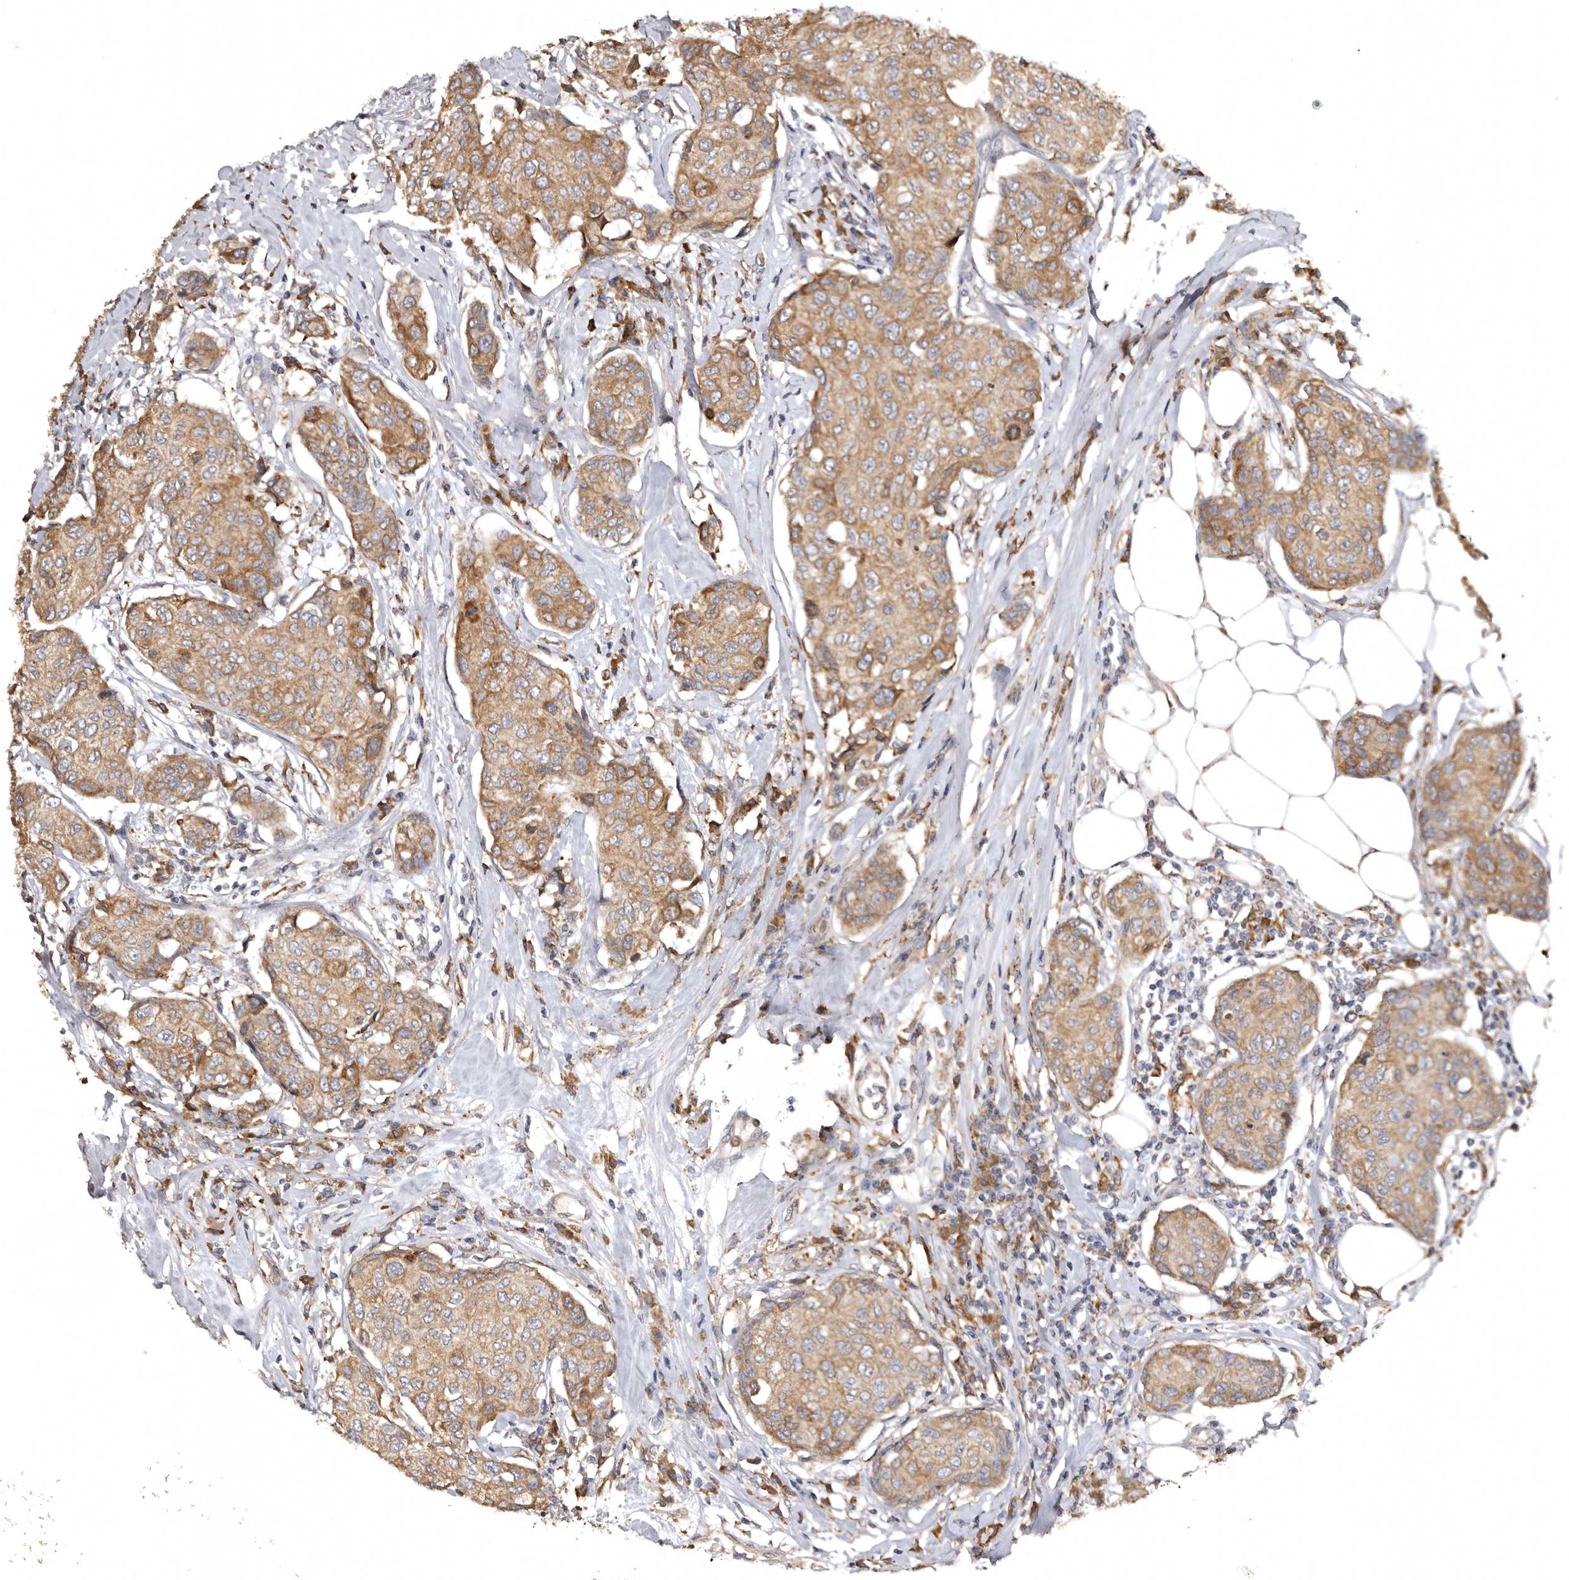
{"staining": {"intensity": "moderate", "quantity": ">75%", "location": "cytoplasmic/membranous"}, "tissue": "breast cancer", "cell_type": "Tumor cells", "image_type": "cancer", "snomed": [{"axis": "morphology", "description": "Duct carcinoma"}, {"axis": "topography", "description": "Breast"}], "caption": "This is an image of immunohistochemistry (IHC) staining of breast infiltrating ductal carcinoma, which shows moderate positivity in the cytoplasmic/membranous of tumor cells.", "gene": "INKA2", "patient": {"sex": "female", "age": 80}}